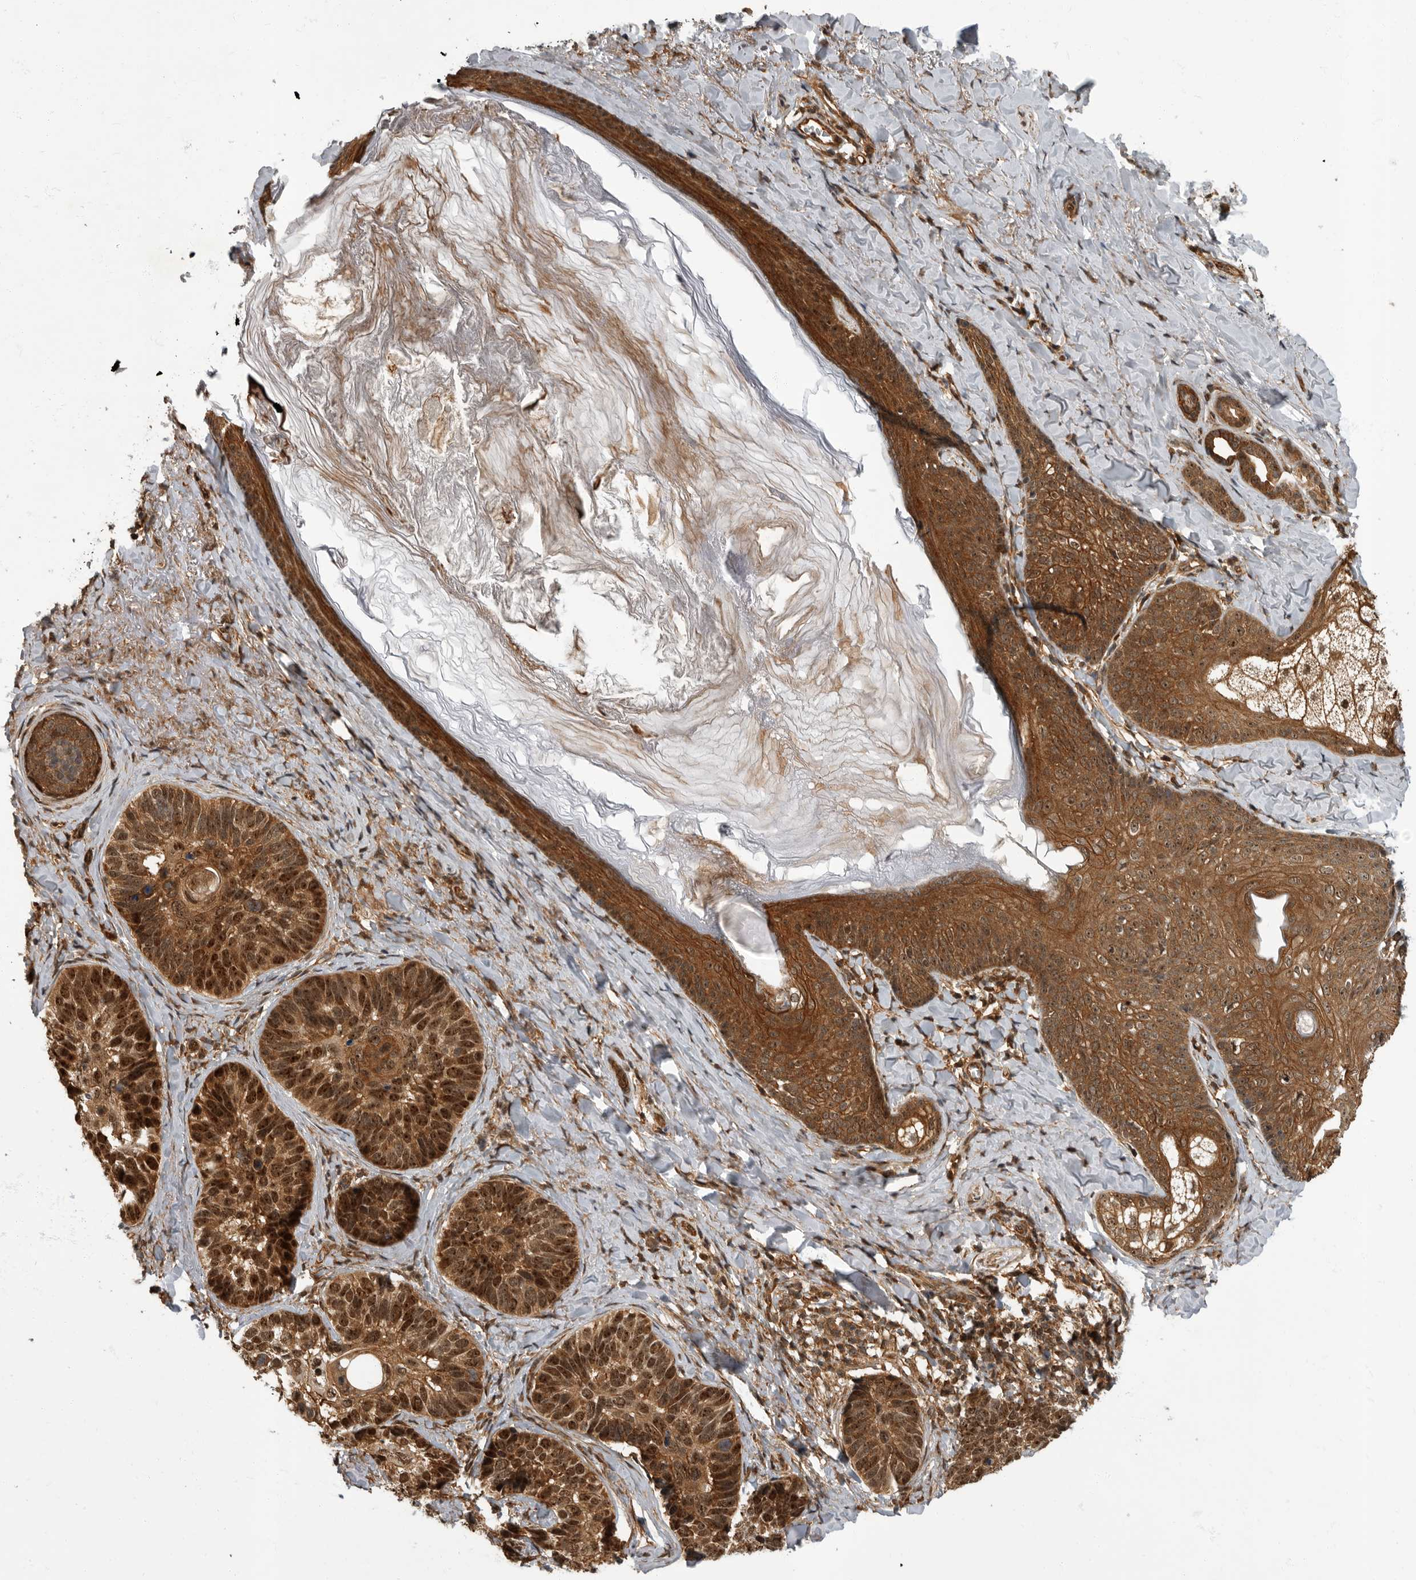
{"staining": {"intensity": "strong", "quantity": ">75%", "location": "cytoplasmic/membranous,nuclear"}, "tissue": "skin cancer", "cell_type": "Tumor cells", "image_type": "cancer", "snomed": [{"axis": "morphology", "description": "Basal cell carcinoma"}, {"axis": "topography", "description": "Skin"}], "caption": "Immunohistochemical staining of basal cell carcinoma (skin) displays high levels of strong cytoplasmic/membranous and nuclear protein positivity in approximately >75% of tumor cells.", "gene": "VPS50", "patient": {"sex": "male", "age": 62}}